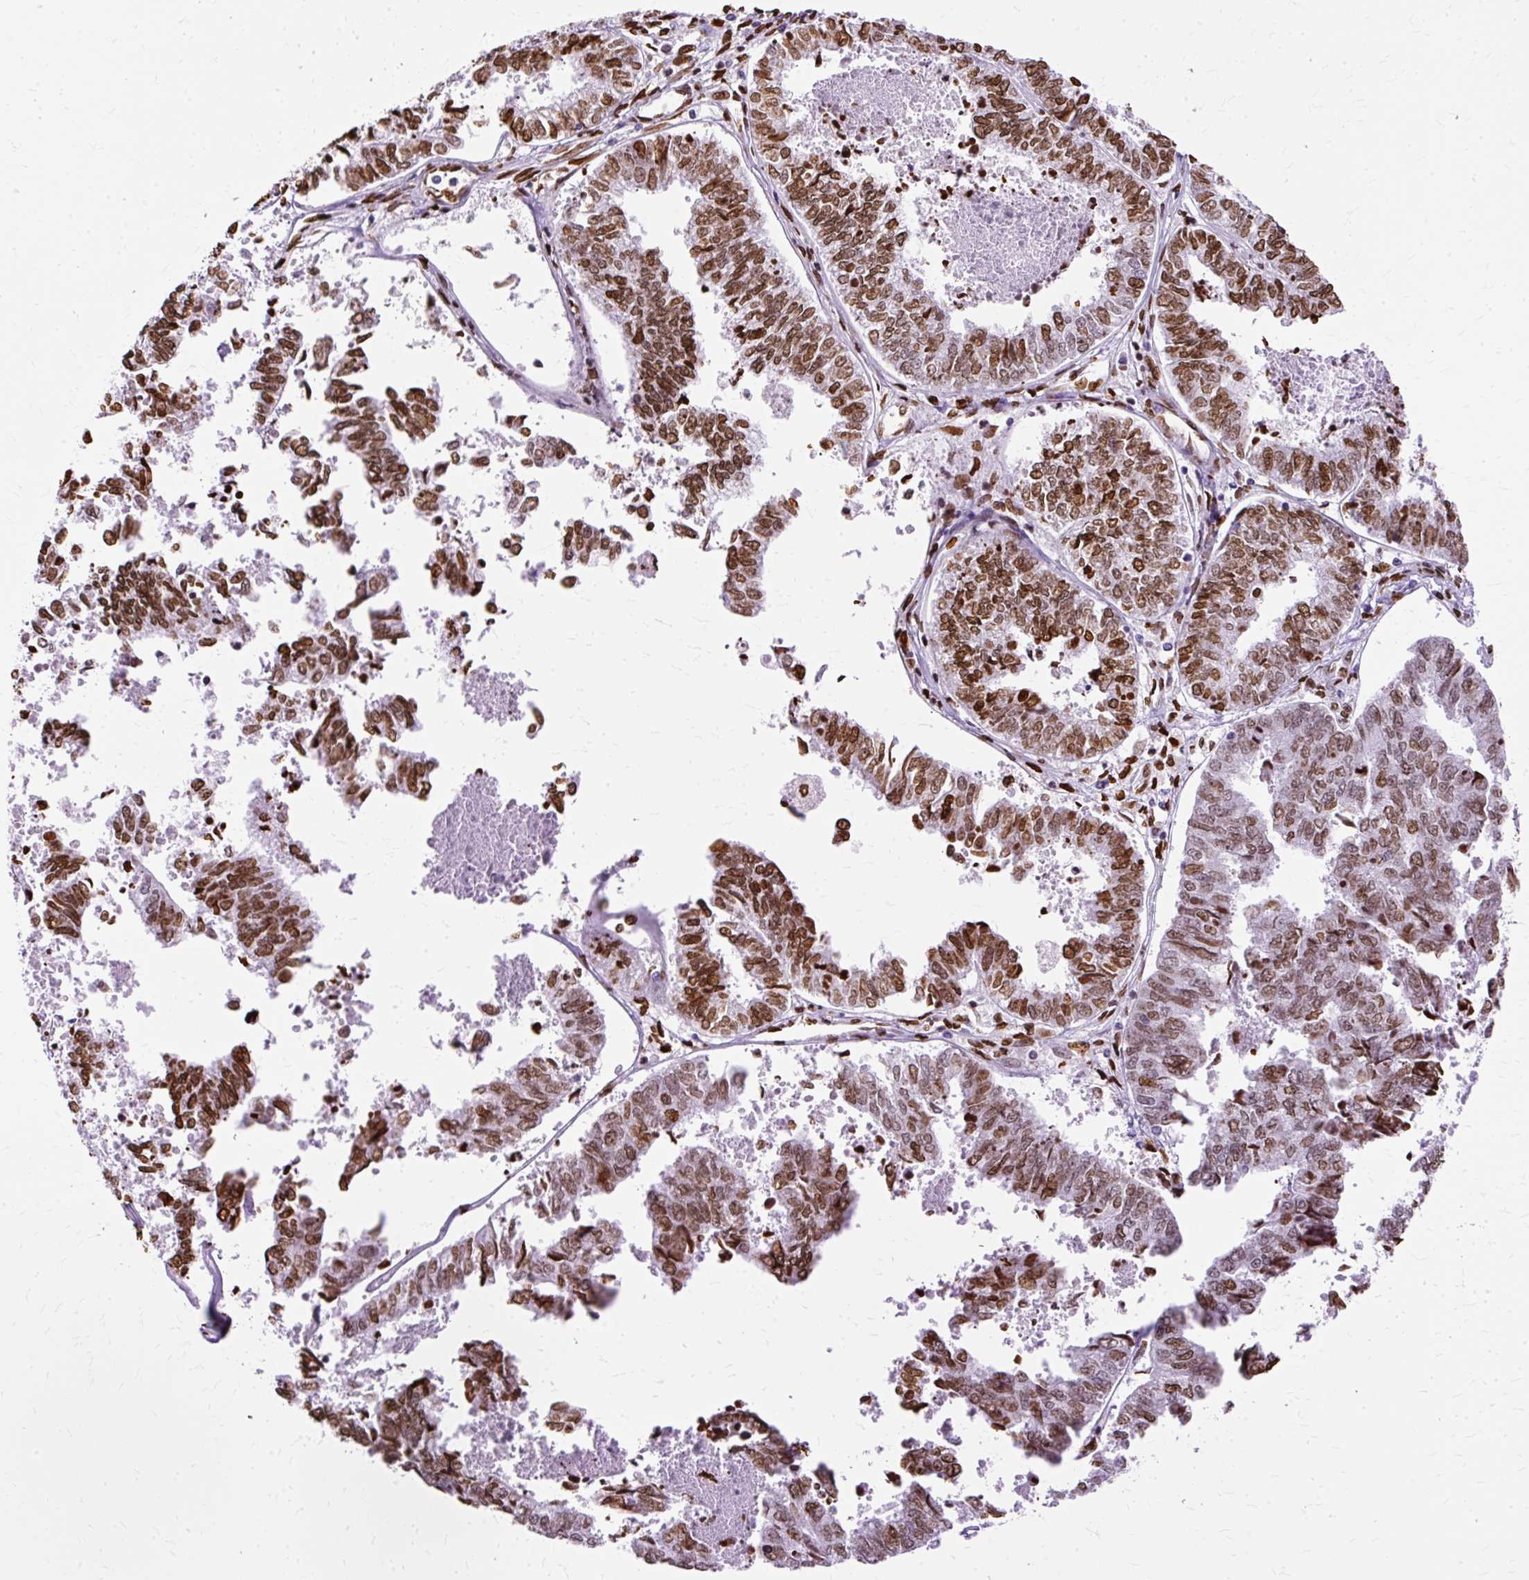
{"staining": {"intensity": "strong", "quantity": ">75%", "location": "nuclear"}, "tissue": "endometrial cancer", "cell_type": "Tumor cells", "image_type": "cancer", "snomed": [{"axis": "morphology", "description": "Adenocarcinoma, NOS"}, {"axis": "topography", "description": "Endometrium"}], "caption": "Protein expression analysis of human endometrial cancer reveals strong nuclear positivity in about >75% of tumor cells. Nuclei are stained in blue.", "gene": "TMEM184C", "patient": {"sex": "female", "age": 73}}